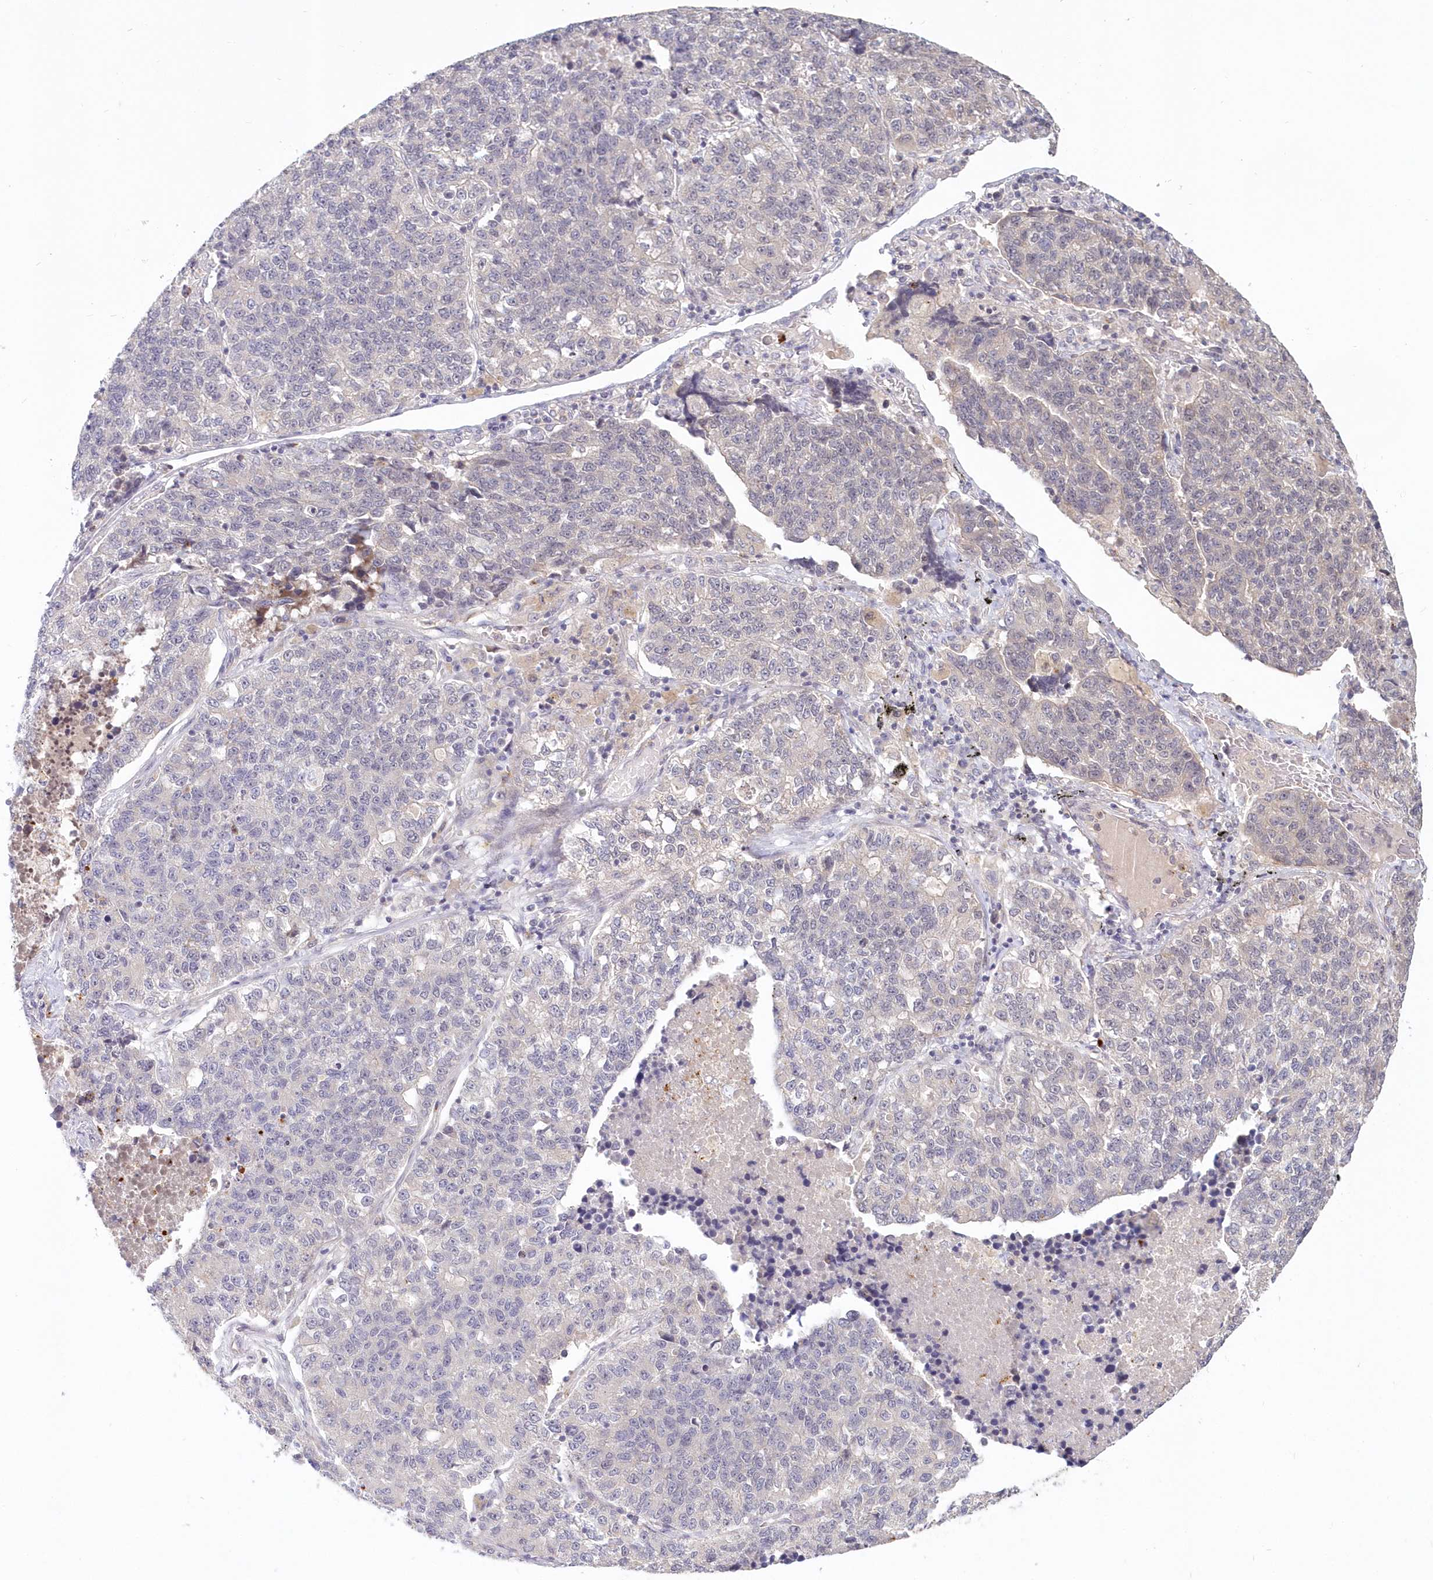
{"staining": {"intensity": "negative", "quantity": "none", "location": "none"}, "tissue": "lung cancer", "cell_type": "Tumor cells", "image_type": "cancer", "snomed": [{"axis": "morphology", "description": "Adenocarcinoma, NOS"}, {"axis": "topography", "description": "Lung"}], "caption": "Immunohistochemistry micrograph of lung cancer stained for a protein (brown), which demonstrates no staining in tumor cells. (DAB (3,3'-diaminobenzidine) immunohistochemistry, high magnification).", "gene": "KATNA1", "patient": {"sex": "male", "age": 49}}